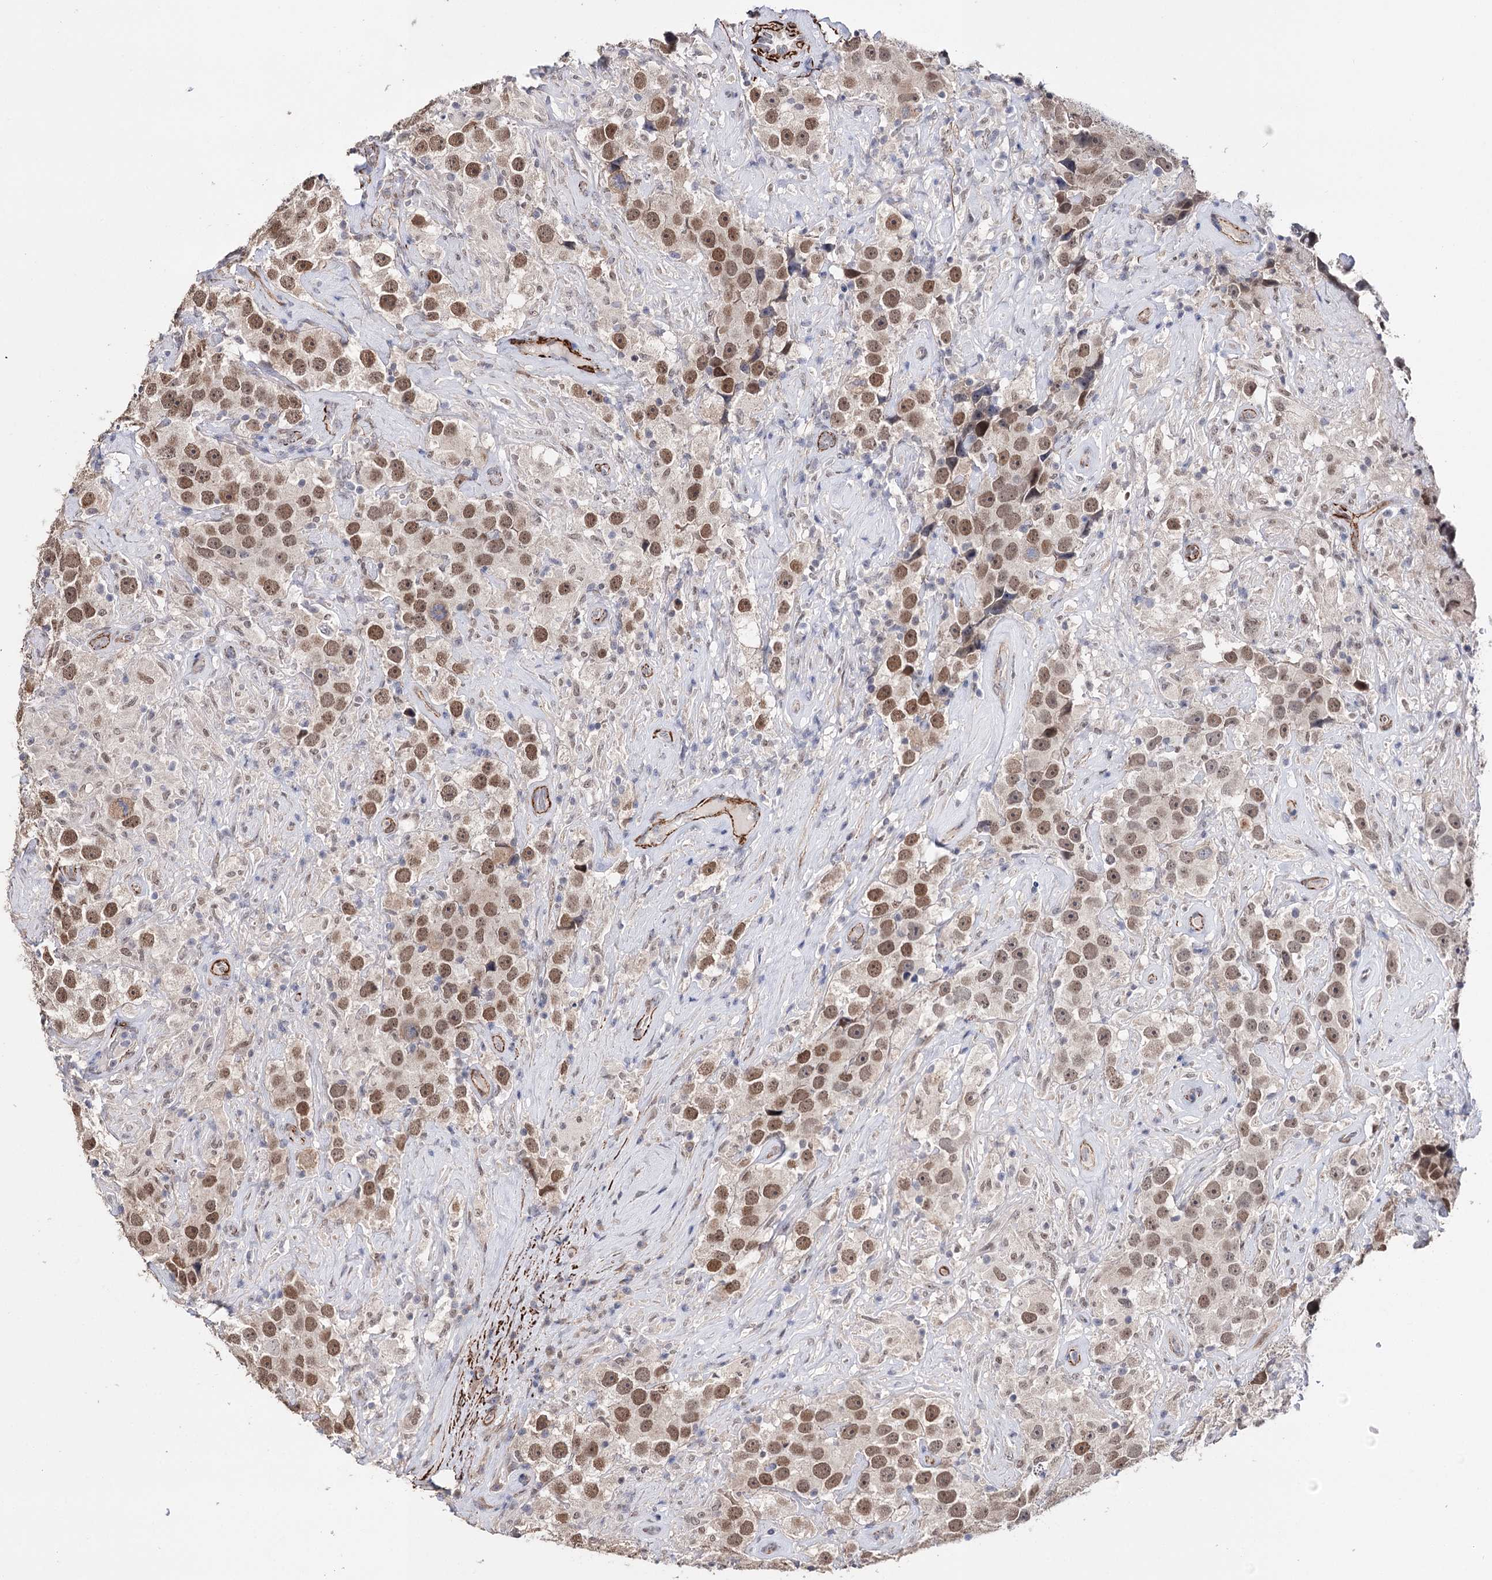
{"staining": {"intensity": "moderate", "quantity": ">75%", "location": "nuclear"}, "tissue": "testis cancer", "cell_type": "Tumor cells", "image_type": "cancer", "snomed": [{"axis": "morphology", "description": "Seminoma, NOS"}, {"axis": "topography", "description": "Testis"}], "caption": "Seminoma (testis) was stained to show a protein in brown. There is medium levels of moderate nuclear positivity in about >75% of tumor cells.", "gene": "CFAP46", "patient": {"sex": "male", "age": 49}}